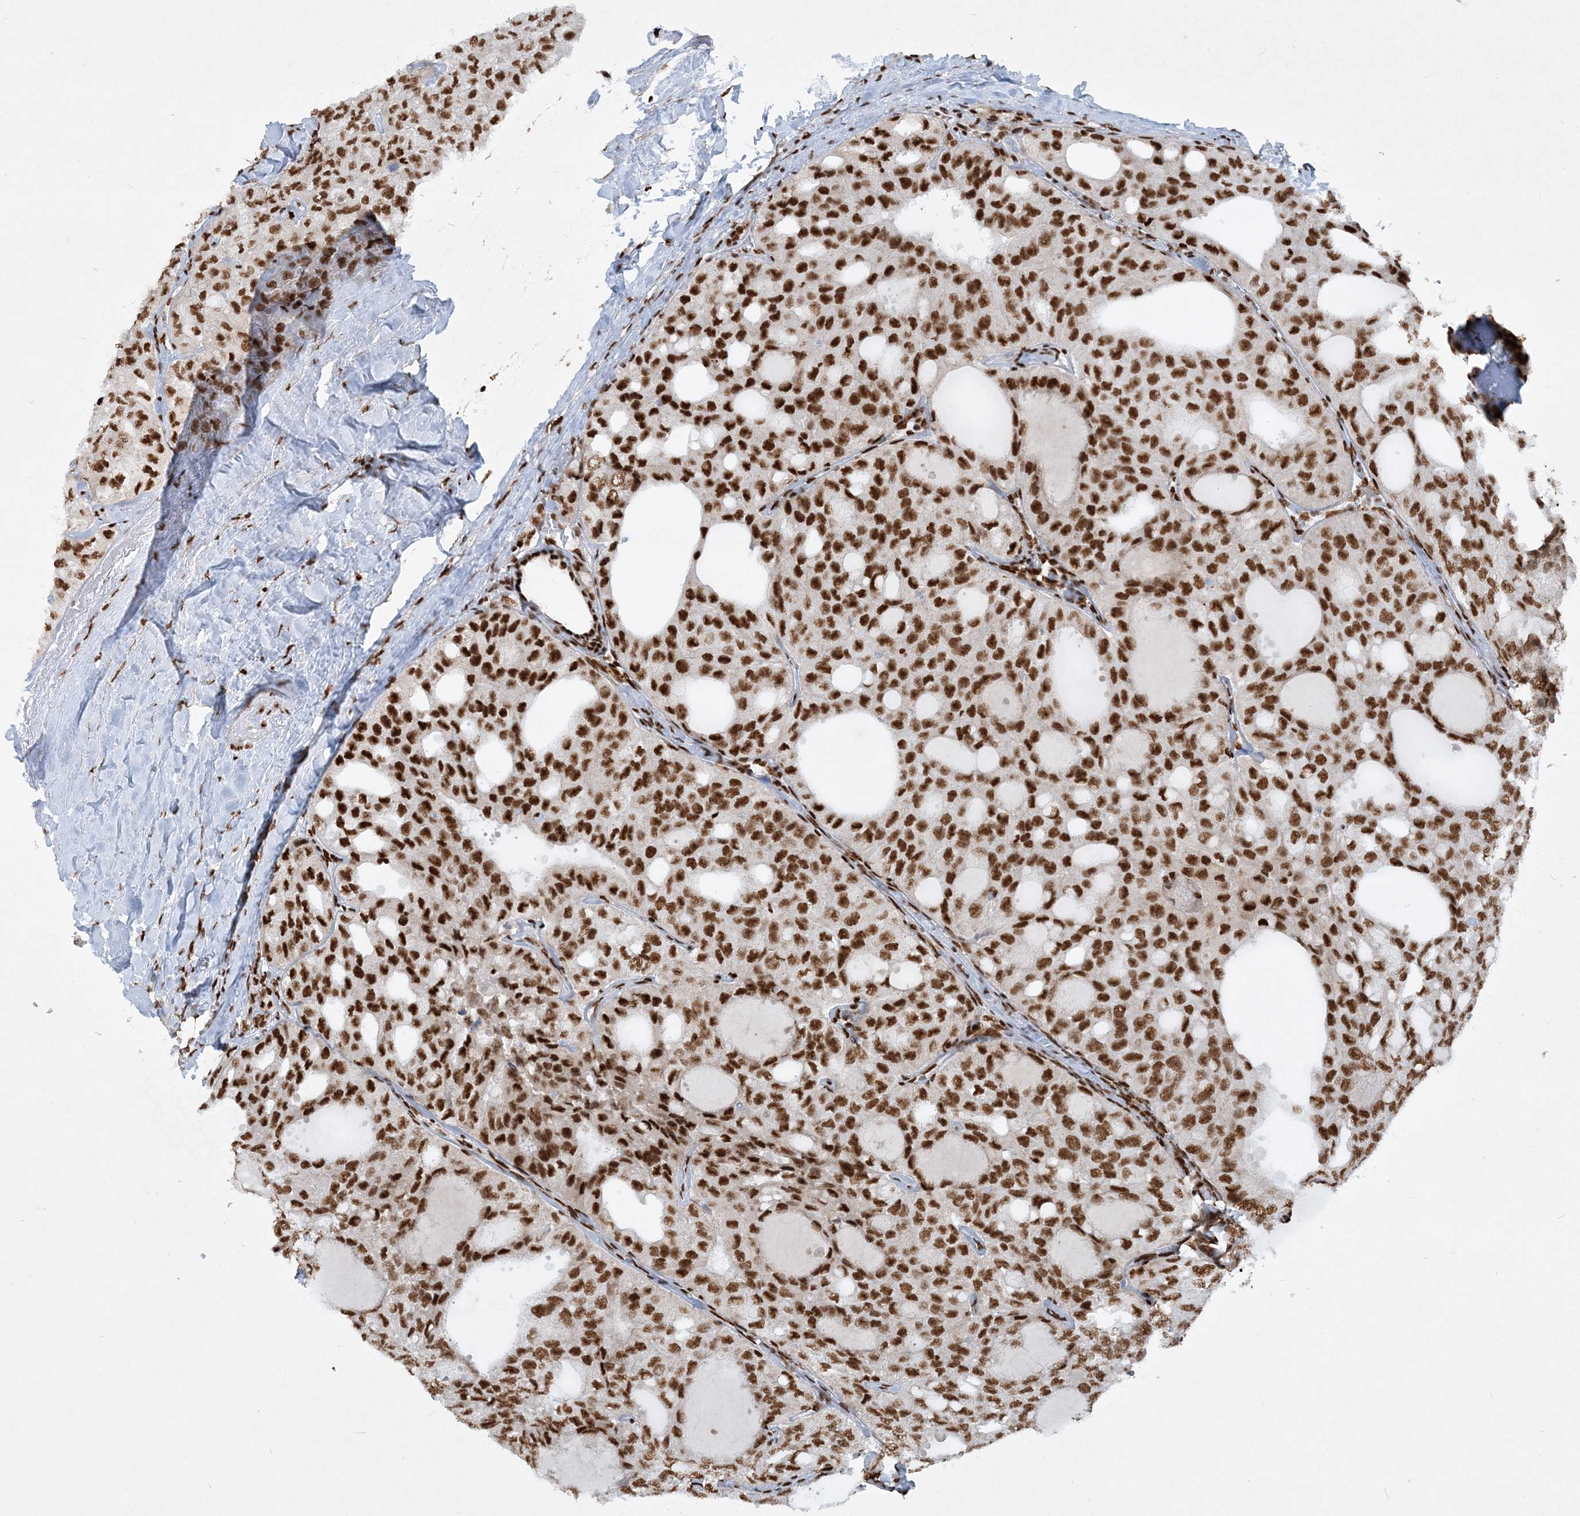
{"staining": {"intensity": "strong", "quantity": ">75%", "location": "nuclear"}, "tissue": "thyroid cancer", "cell_type": "Tumor cells", "image_type": "cancer", "snomed": [{"axis": "morphology", "description": "Follicular adenoma carcinoma, NOS"}, {"axis": "topography", "description": "Thyroid gland"}], "caption": "DAB immunohistochemical staining of human thyroid cancer (follicular adenoma carcinoma) displays strong nuclear protein staining in about >75% of tumor cells.", "gene": "DELE1", "patient": {"sex": "male", "age": 75}}